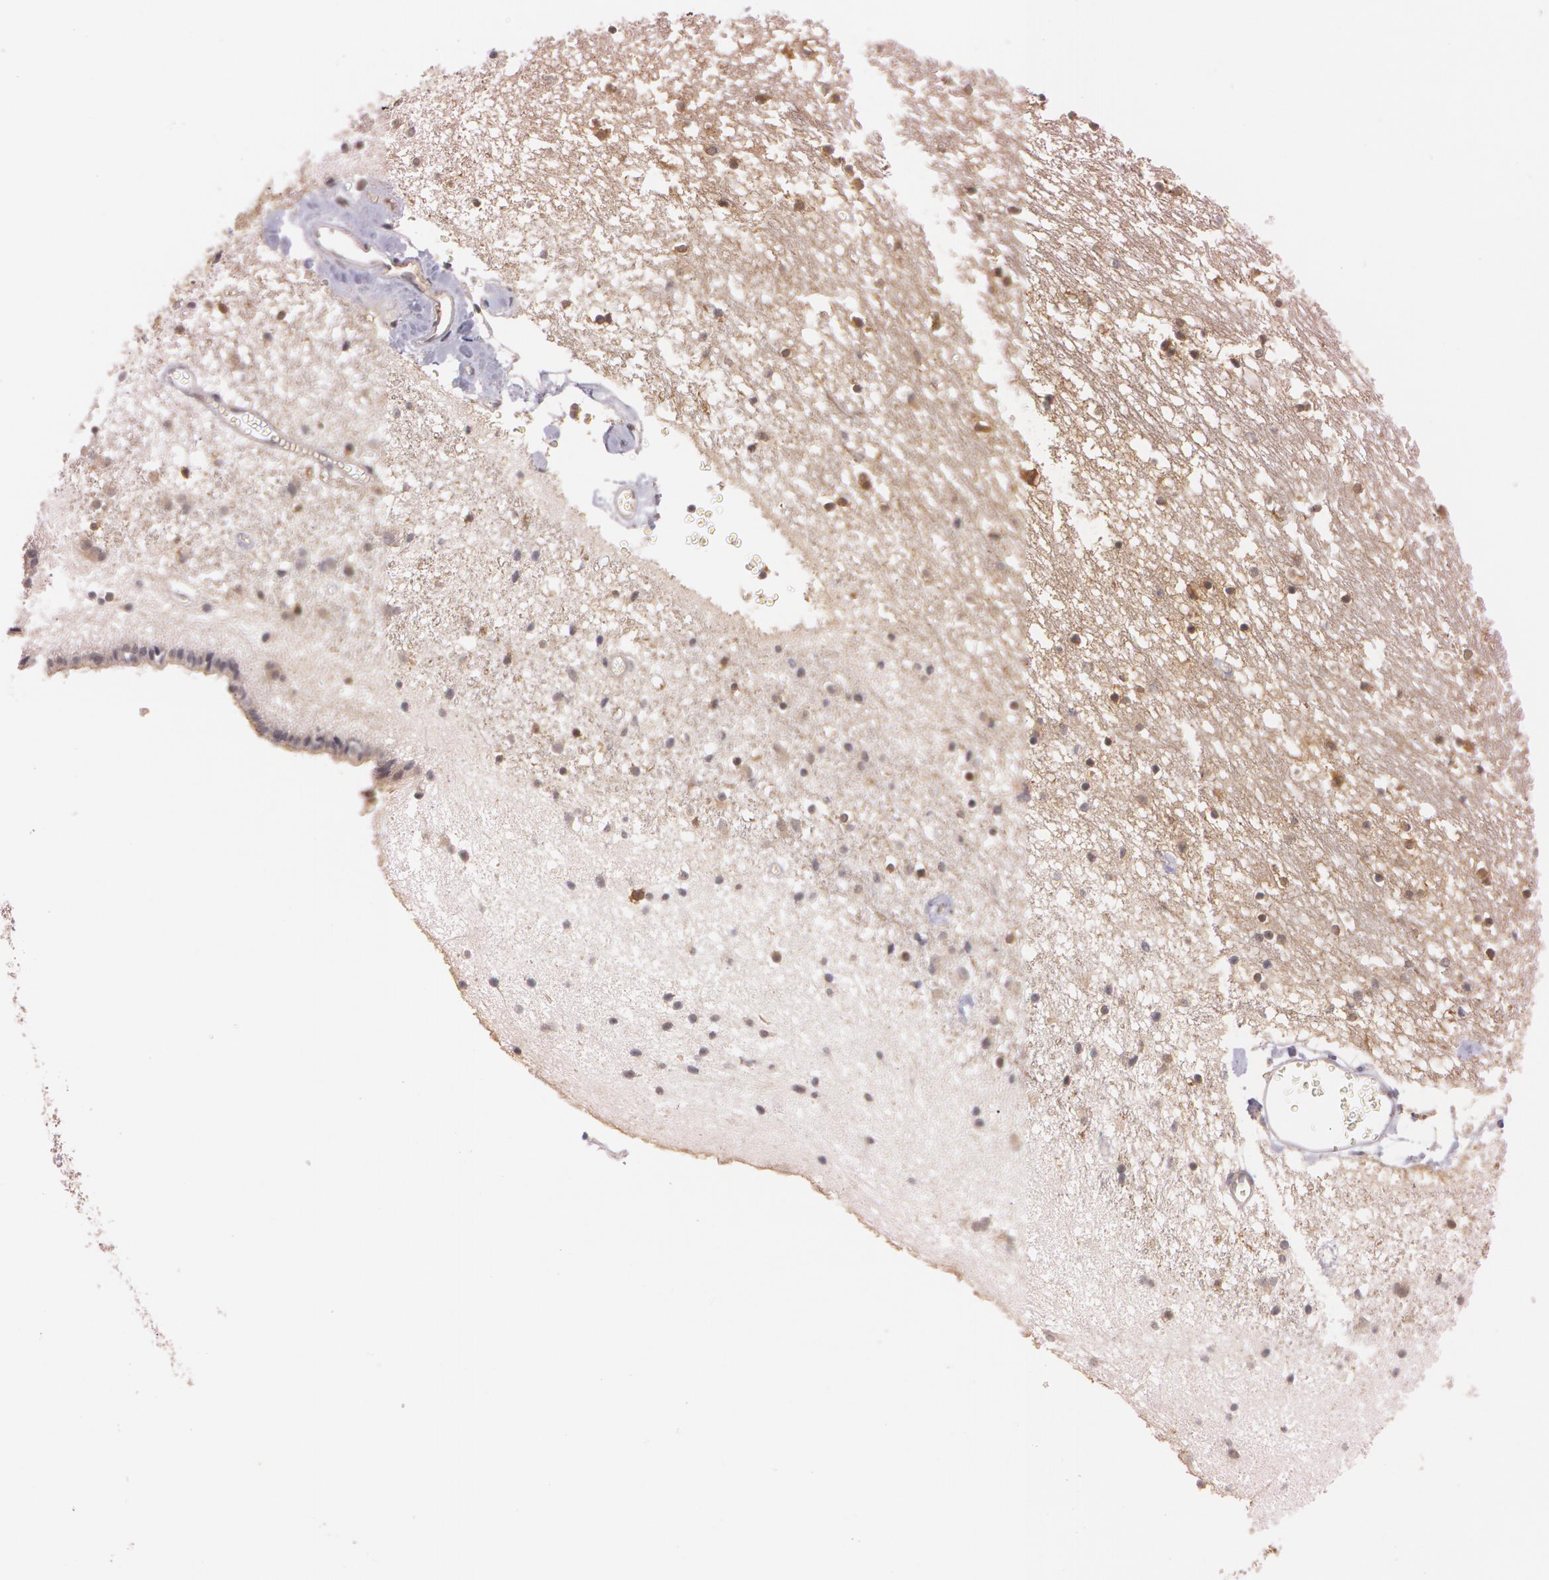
{"staining": {"intensity": "negative", "quantity": "none", "location": "none"}, "tissue": "caudate", "cell_type": "Glial cells", "image_type": "normal", "snomed": [{"axis": "morphology", "description": "Normal tissue, NOS"}, {"axis": "topography", "description": "Lateral ventricle wall"}], "caption": "Glial cells are negative for protein expression in benign human caudate. Brightfield microscopy of immunohistochemistry stained with DAB (3,3'-diaminobenzidine) (brown) and hematoxylin (blue), captured at high magnification.", "gene": "ATG2B", "patient": {"sex": "male", "age": 45}}